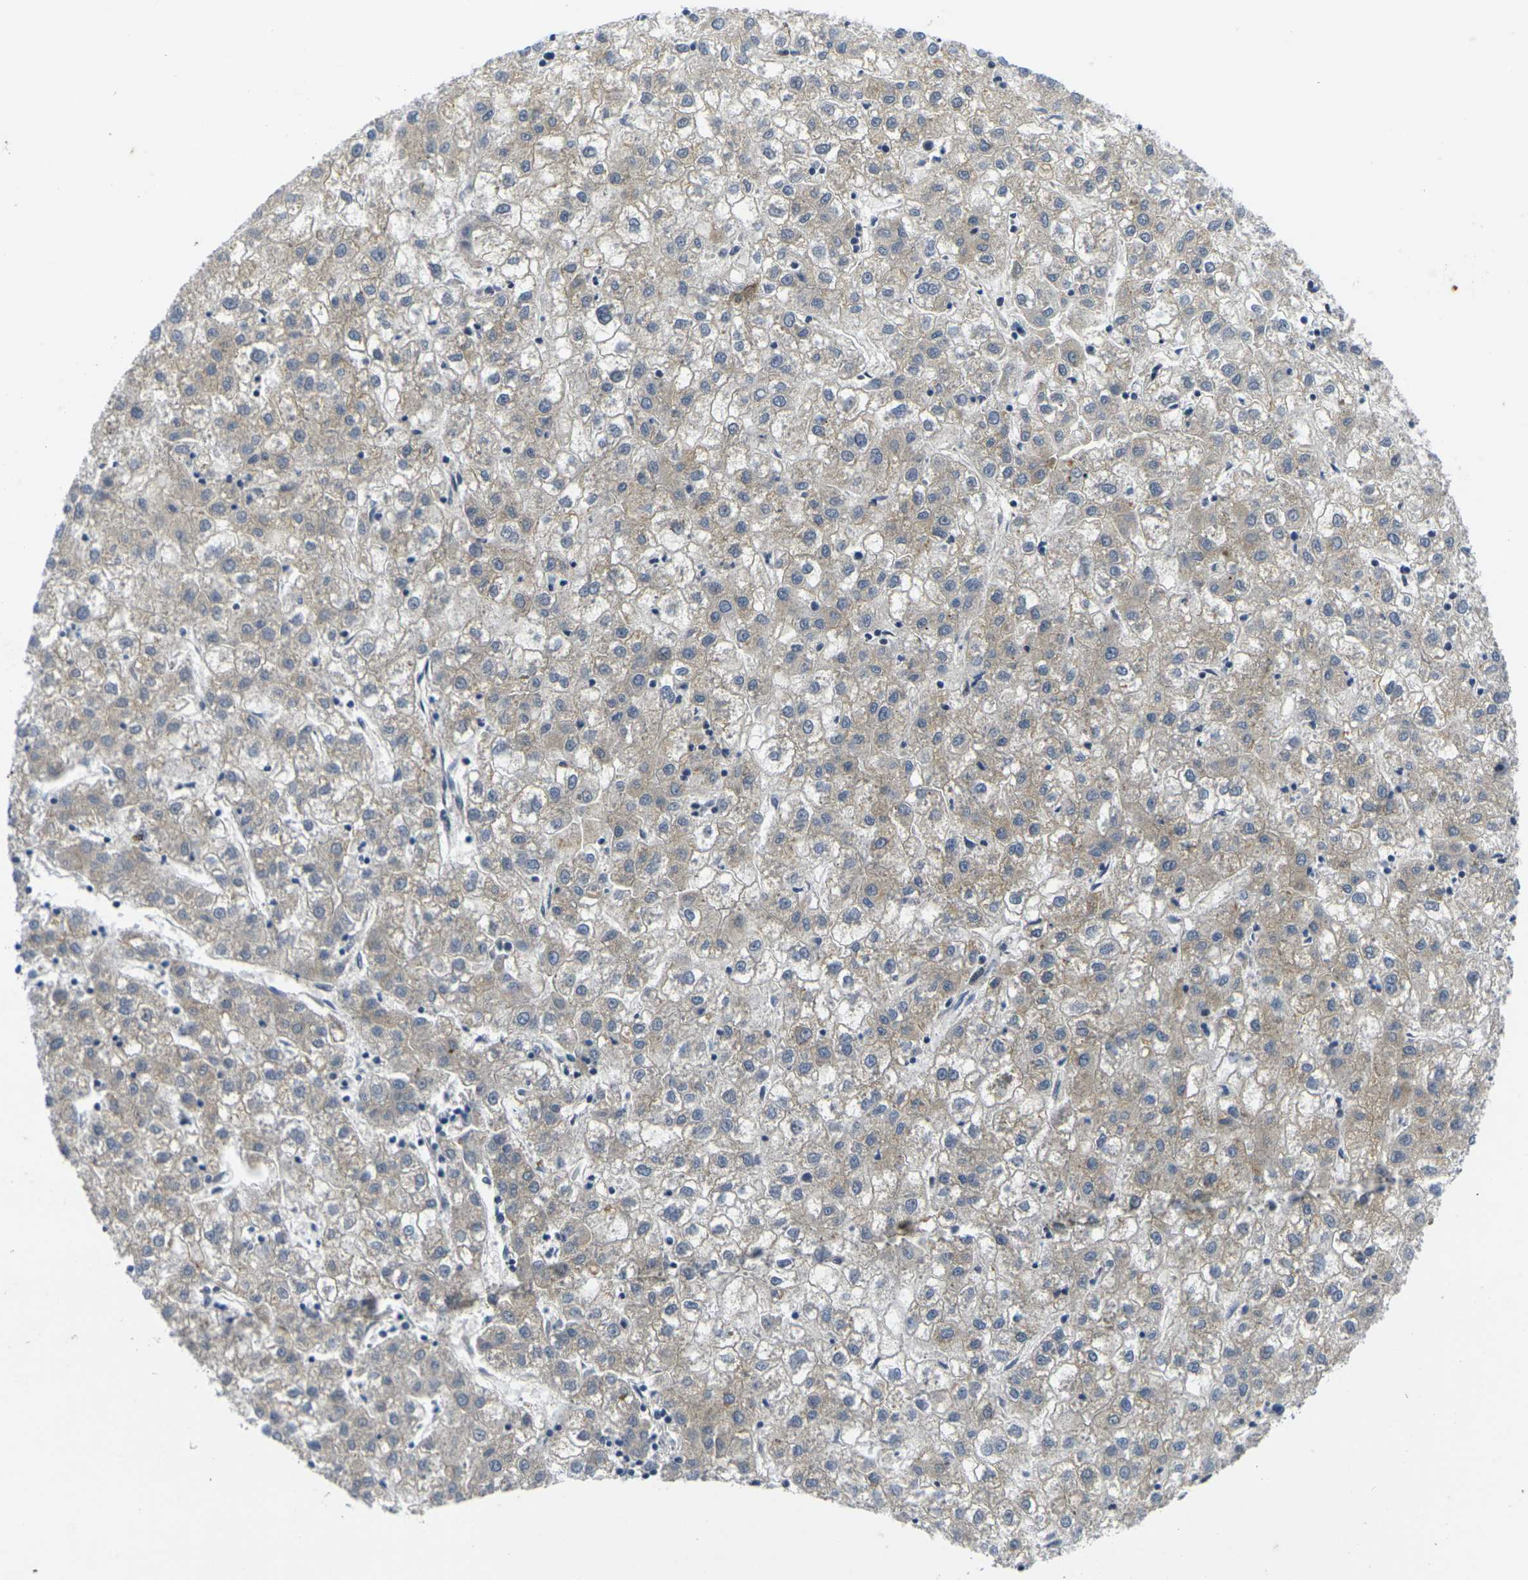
{"staining": {"intensity": "weak", "quantity": ">75%", "location": "cytoplasmic/membranous"}, "tissue": "liver cancer", "cell_type": "Tumor cells", "image_type": "cancer", "snomed": [{"axis": "morphology", "description": "Carcinoma, Hepatocellular, NOS"}, {"axis": "topography", "description": "Liver"}], "caption": "Tumor cells demonstrate low levels of weak cytoplasmic/membranous positivity in about >75% of cells in hepatocellular carcinoma (liver).", "gene": "ROBO2", "patient": {"sex": "male", "age": 72}}